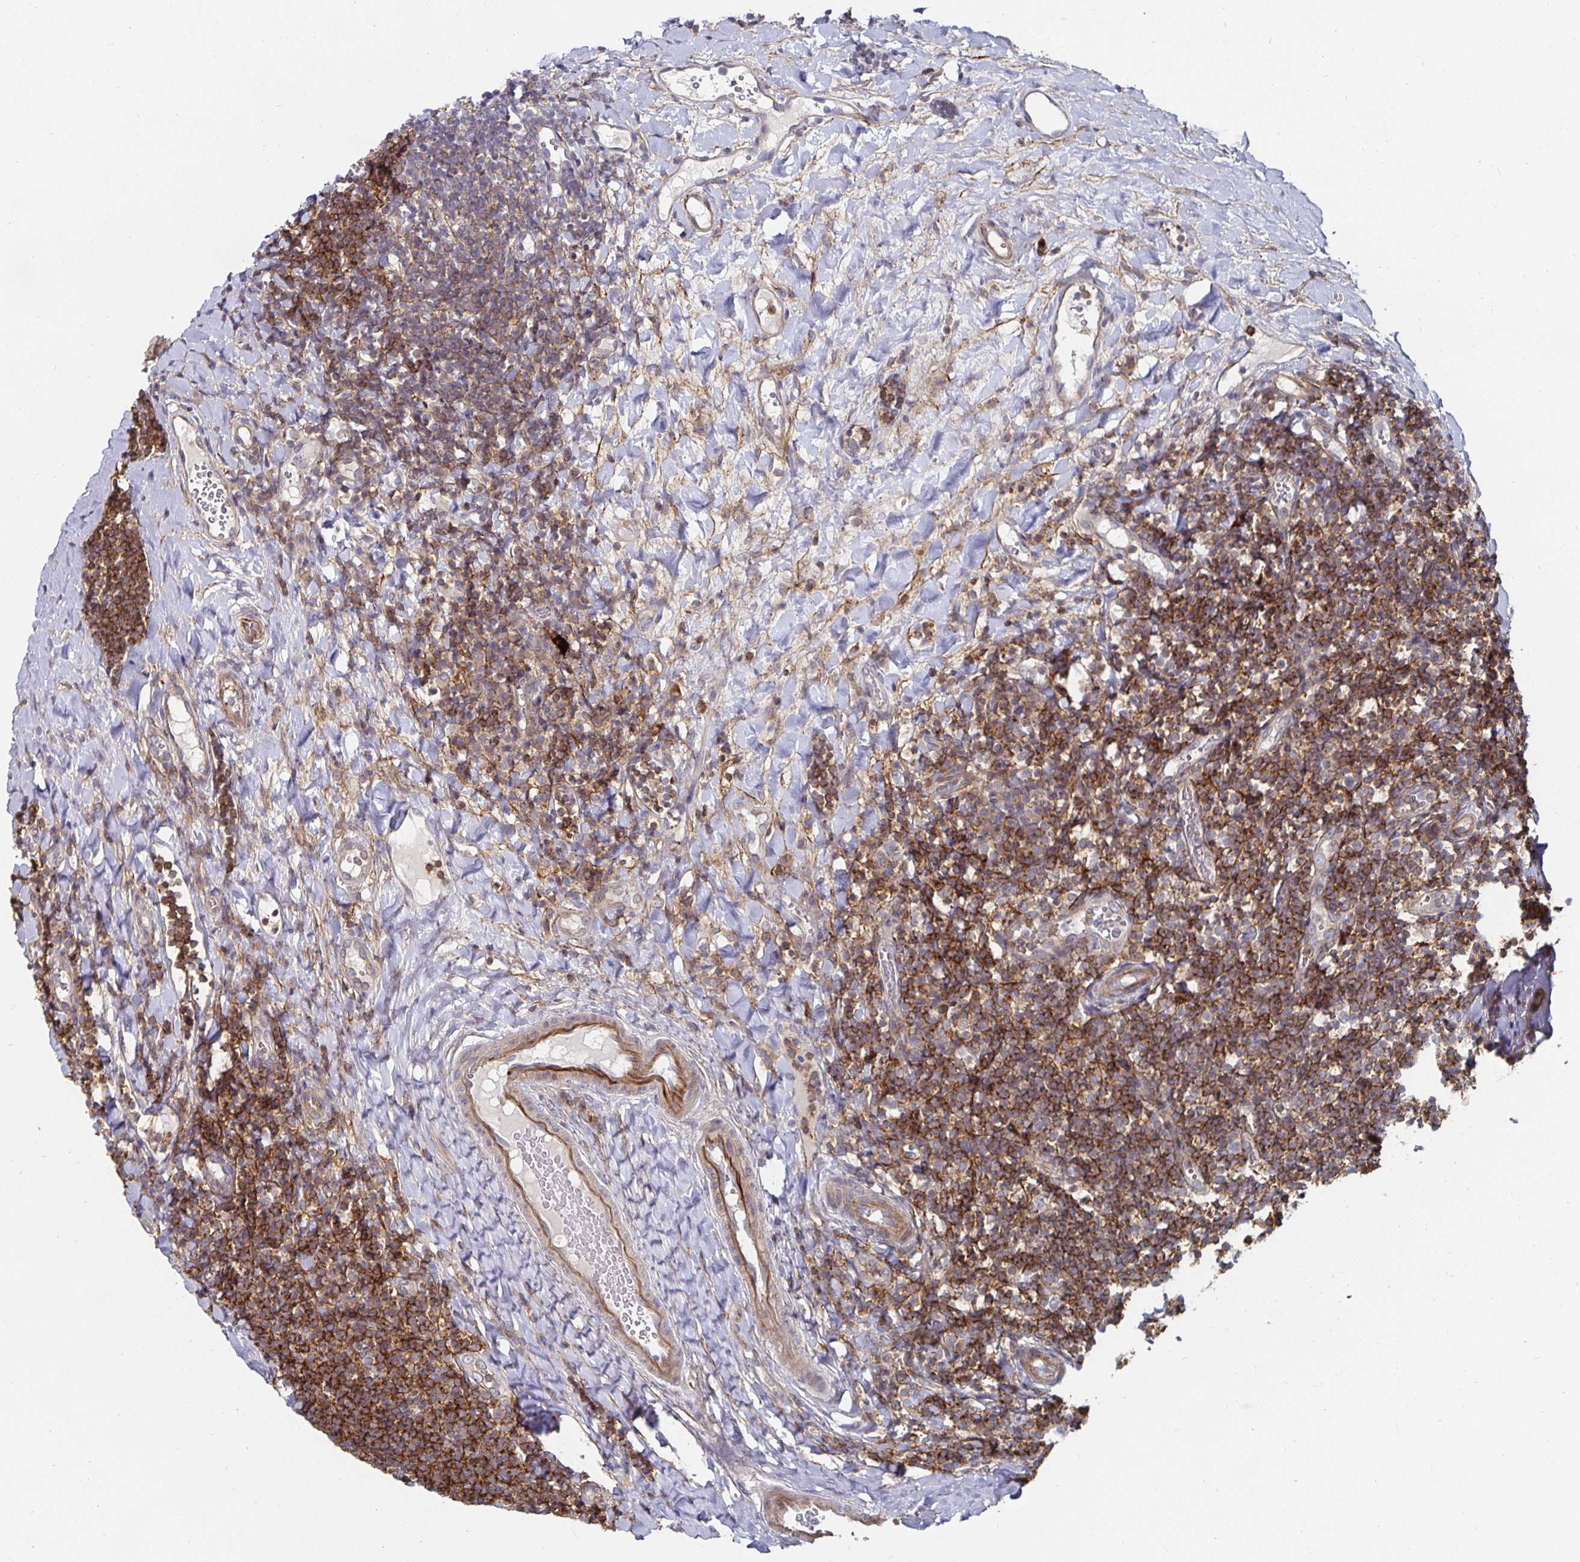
{"staining": {"intensity": "negative", "quantity": "none", "location": "none"}, "tissue": "tonsil", "cell_type": "Germinal center cells", "image_type": "normal", "snomed": [{"axis": "morphology", "description": "Normal tissue, NOS"}, {"axis": "topography", "description": "Tonsil"}], "caption": "High power microscopy photomicrograph of an immunohistochemistry micrograph of benign tonsil, revealing no significant positivity in germinal center cells. (DAB (3,3'-diaminobenzidine) immunohistochemistry visualized using brightfield microscopy, high magnification).", "gene": "GJA4", "patient": {"sex": "female", "age": 10}}